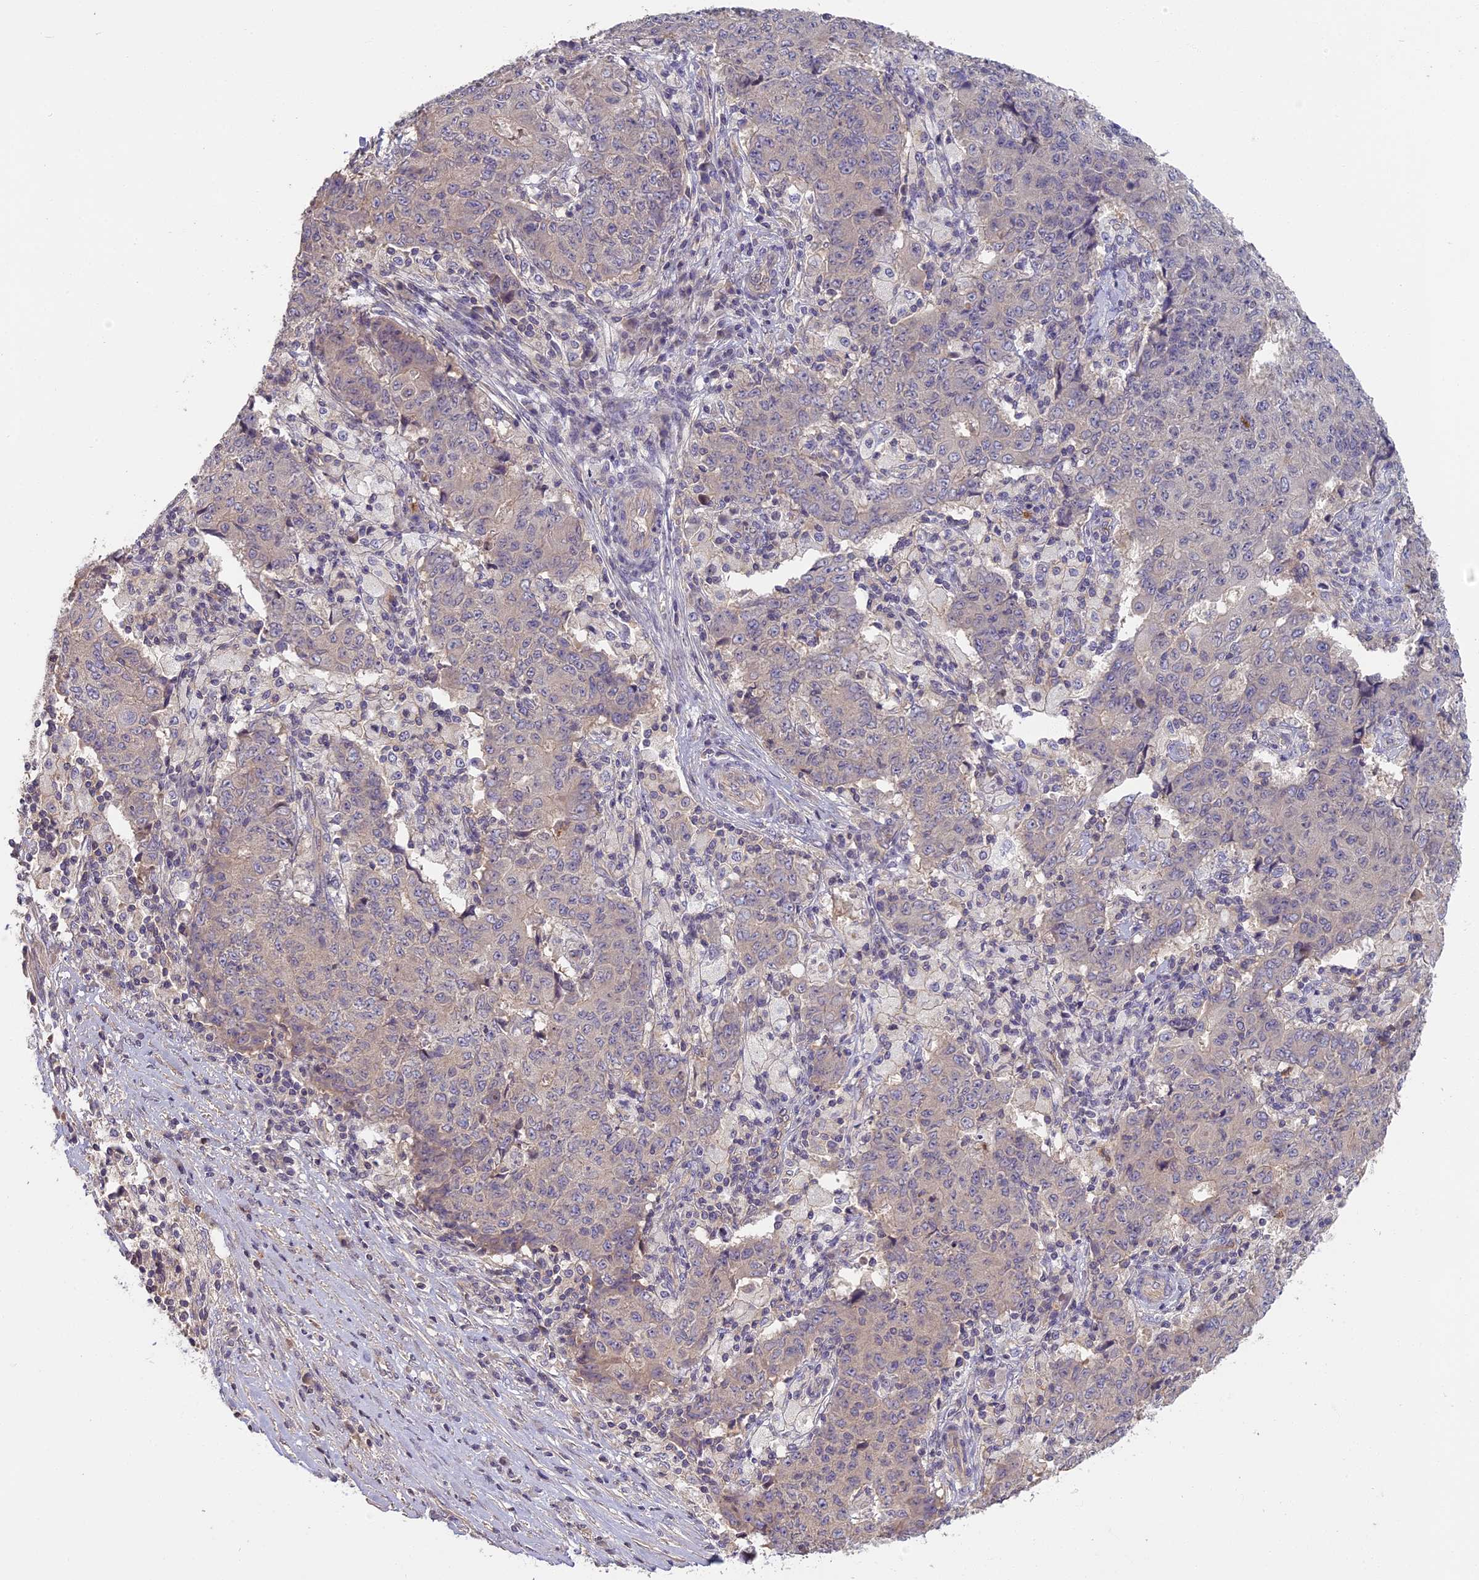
{"staining": {"intensity": "negative", "quantity": "none", "location": "none"}, "tissue": "ovarian cancer", "cell_type": "Tumor cells", "image_type": "cancer", "snomed": [{"axis": "morphology", "description": "Carcinoma, endometroid"}, {"axis": "topography", "description": "Ovary"}], "caption": "Immunohistochemistry histopathology image of human endometroid carcinoma (ovarian) stained for a protein (brown), which displays no staining in tumor cells. Brightfield microscopy of IHC stained with DAB (brown) and hematoxylin (blue), captured at high magnification.", "gene": "AP4E1", "patient": {"sex": "female", "age": 42}}